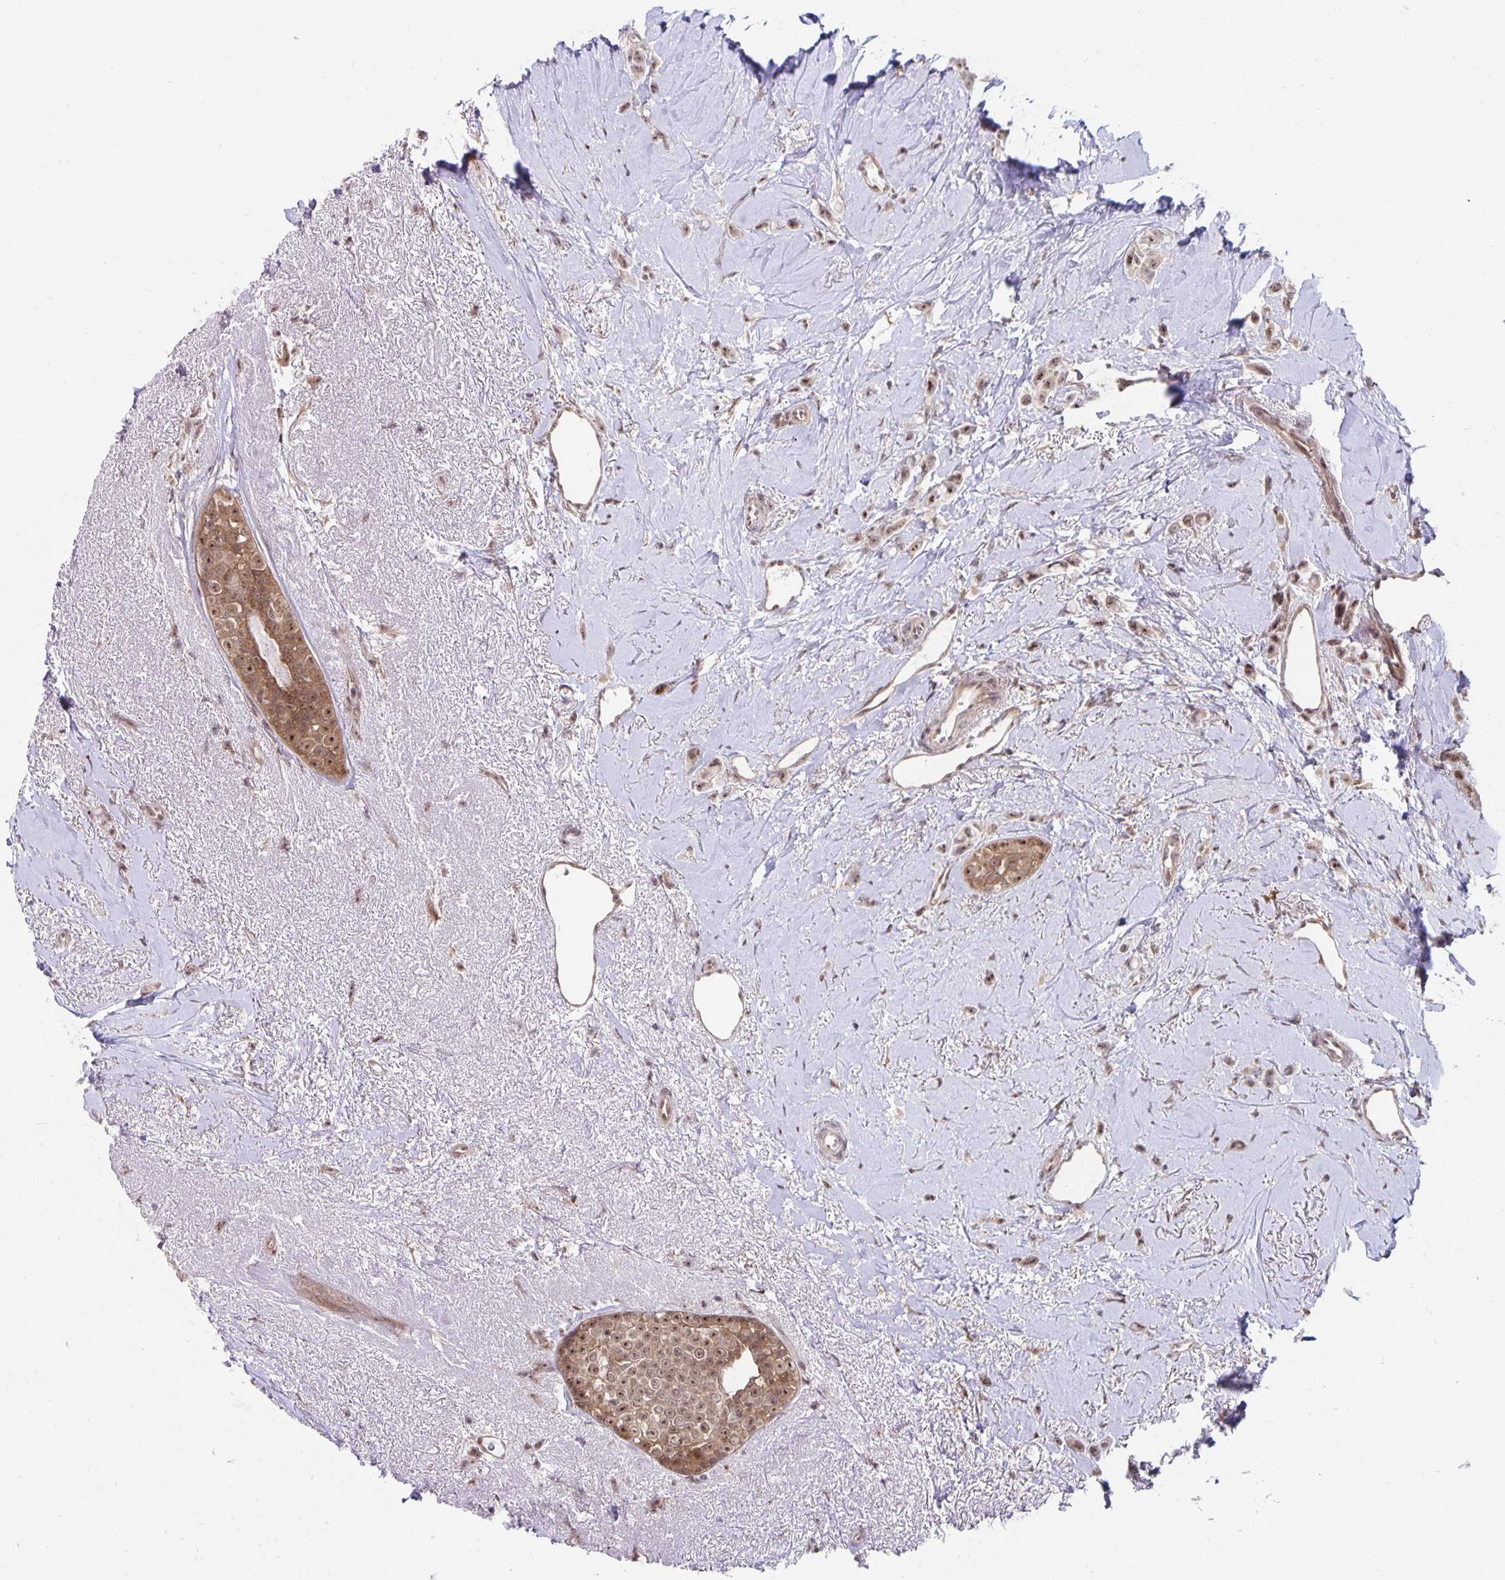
{"staining": {"intensity": "moderate", "quantity": ">75%", "location": "nuclear"}, "tissue": "breast cancer", "cell_type": "Tumor cells", "image_type": "cancer", "snomed": [{"axis": "morphology", "description": "Lobular carcinoma"}, {"axis": "topography", "description": "Breast"}], "caption": "Protein expression analysis of breast cancer exhibits moderate nuclear staining in approximately >75% of tumor cells.", "gene": "EXOC6B", "patient": {"sex": "female", "age": 66}}